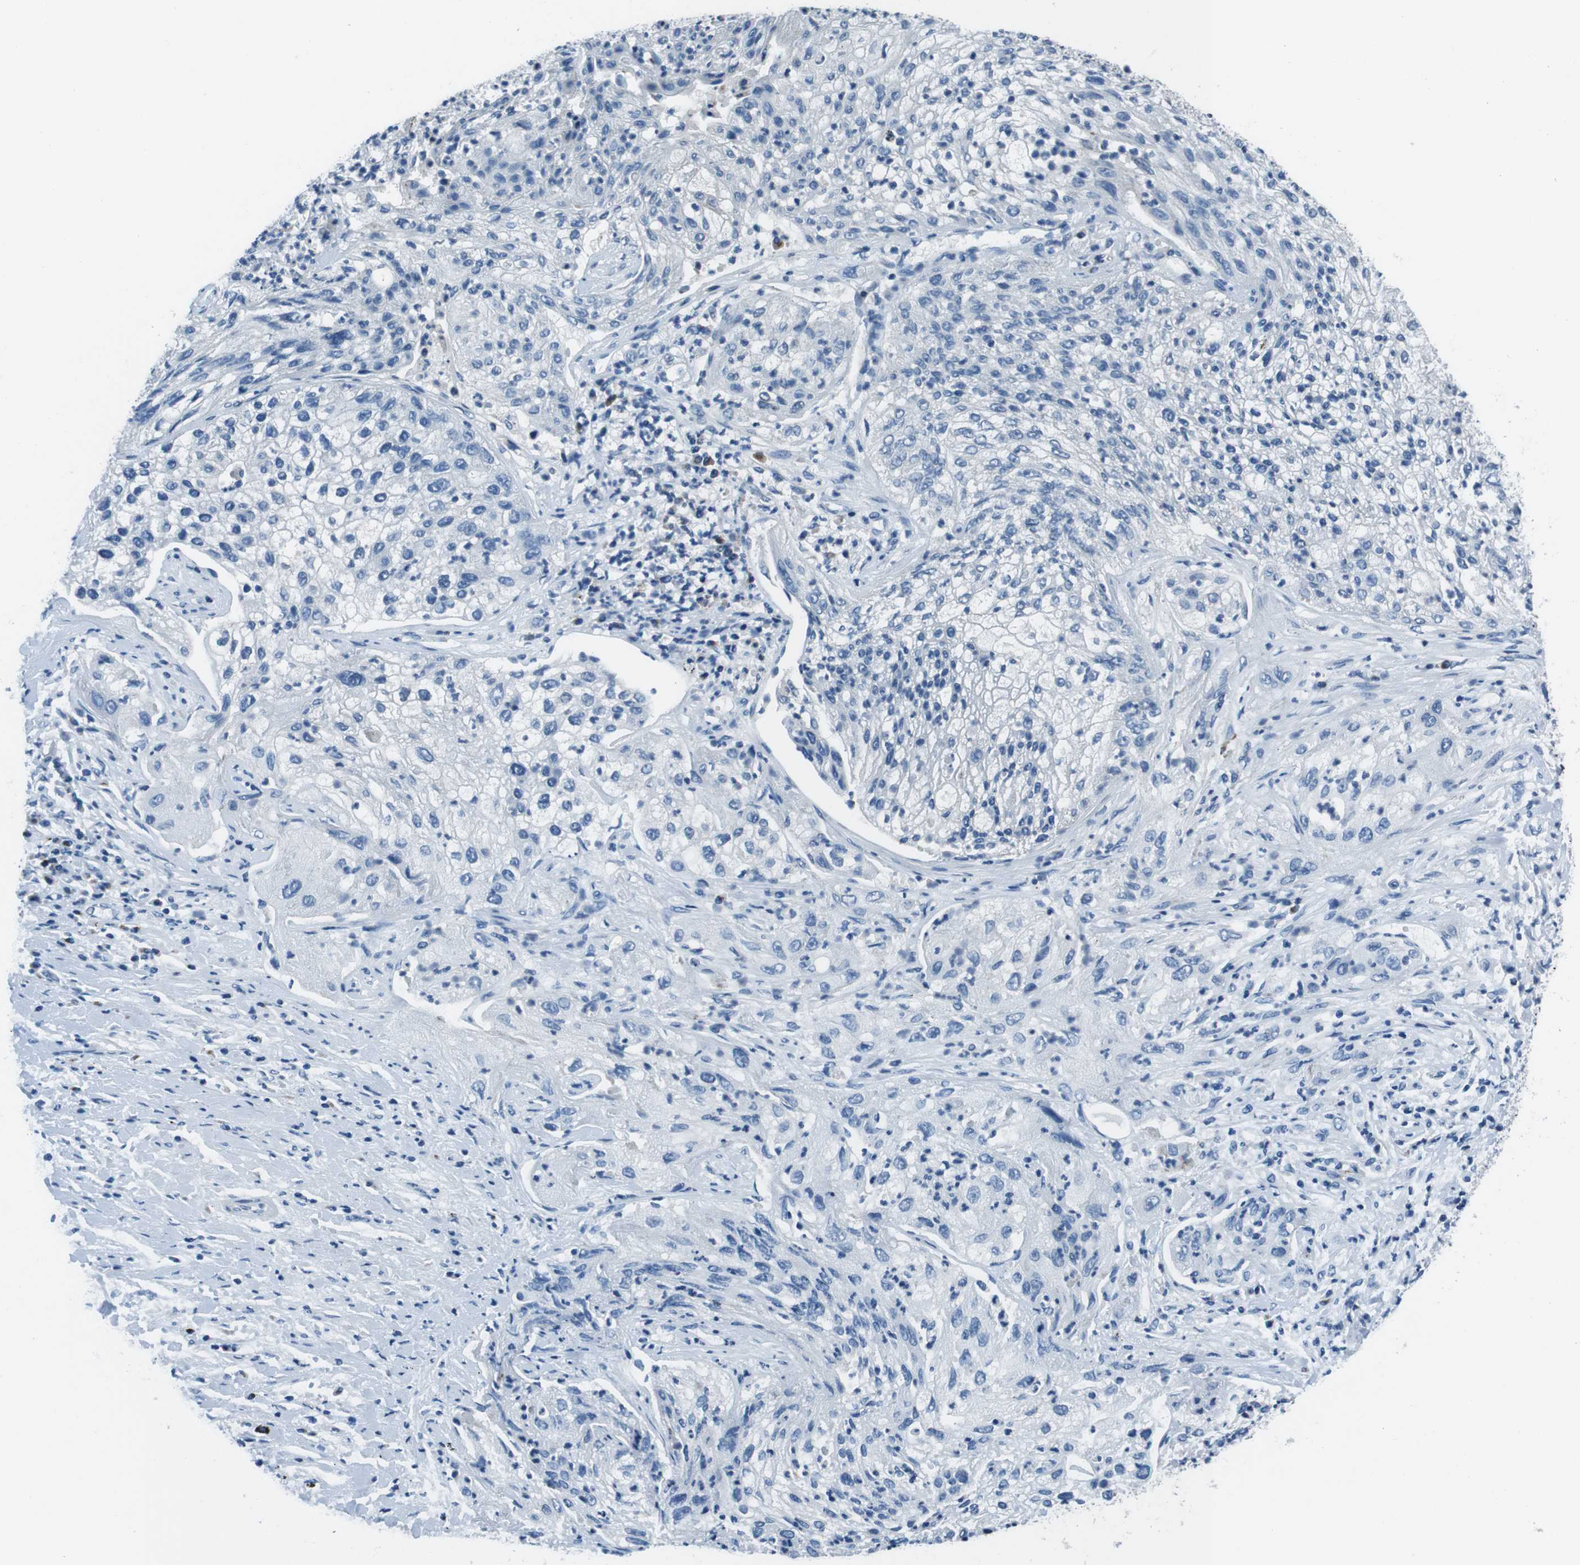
{"staining": {"intensity": "weak", "quantity": "<25%", "location": "cytoplasmic/membranous"}, "tissue": "lung cancer", "cell_type": "Tumor cells", "image_type": "cancer", "snomed": [{"axis": "morphology", "description": "Inflammation, NOS"}, {"axis": "morphology", "description": "Squamous cell carcinoma, NOS"}, {"axis": "topography", "description": "Lymph node"}, {"axis": "topography", "description": "Soft tissue"}, {"axis": "topography", "description": "Lung"}], "caption": "Immunohistochemistry (IHC) of squamous cell carcinoma (lung) reveals no positivity in tumor cells.", "gene": "NUCB2", "patient": {"sex": "male", "age": 66}}